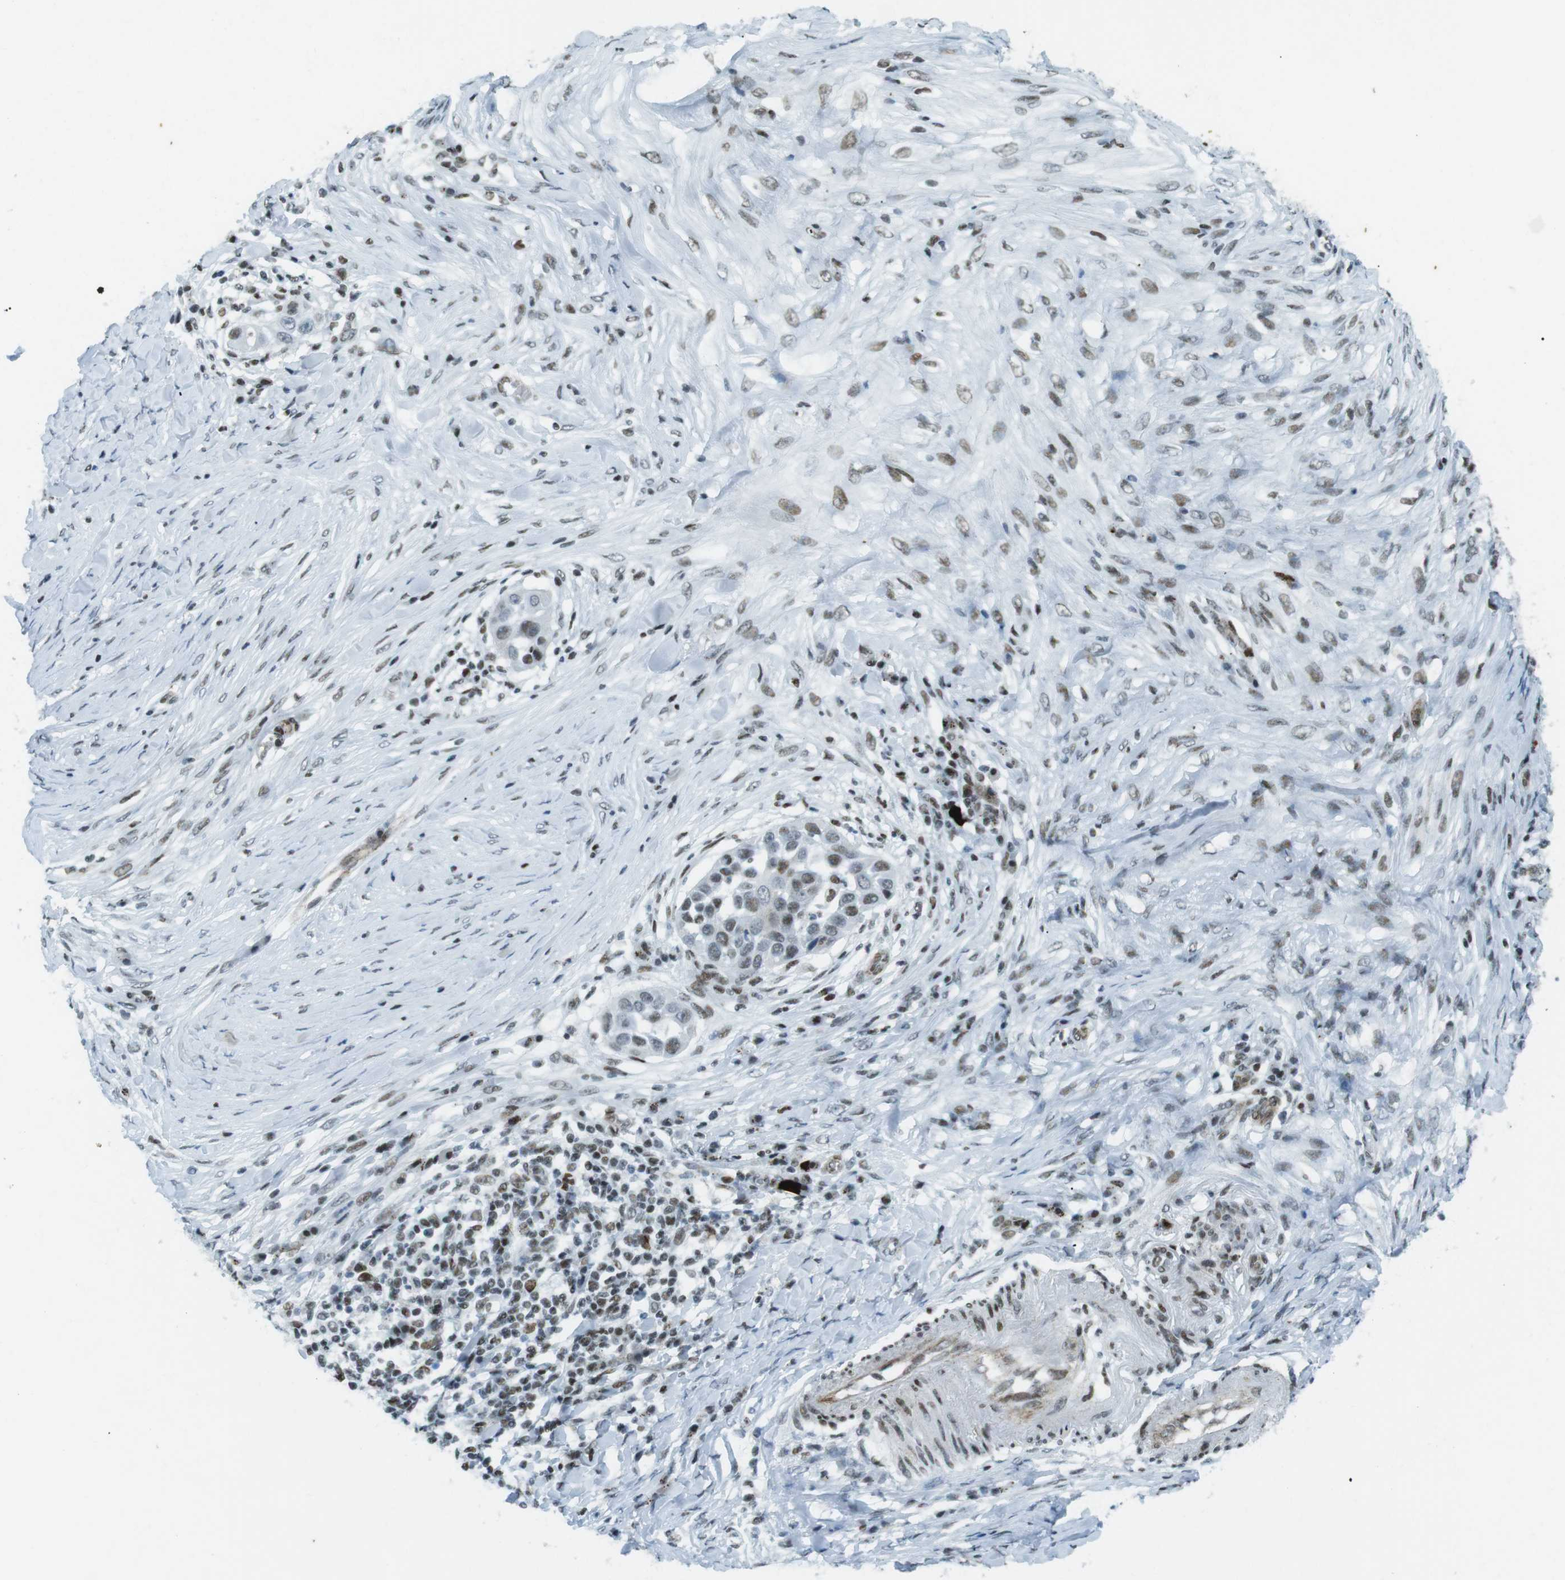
{"staining": {"intensity": "moderate", "quantity": "<25%", "location": "nuclear"}, "tissue": "skin cancer", "cell_type": "Tumor cells", "image_type": "cancer", "snomed": [{"axis": "morphology", "description": "Squamous cell carcinoma, NOS"}, {"axis": "topography", "description": "Skin"}], "caption": "There is low levels of moderate nuclear positivity in tumor cells of skin cancer (squamous cell carcinoma), as demonstrated by immunohistochemical staining (brown color).", "gene": "ARID1A", "patient": {"sex": "female", "age": 44}}